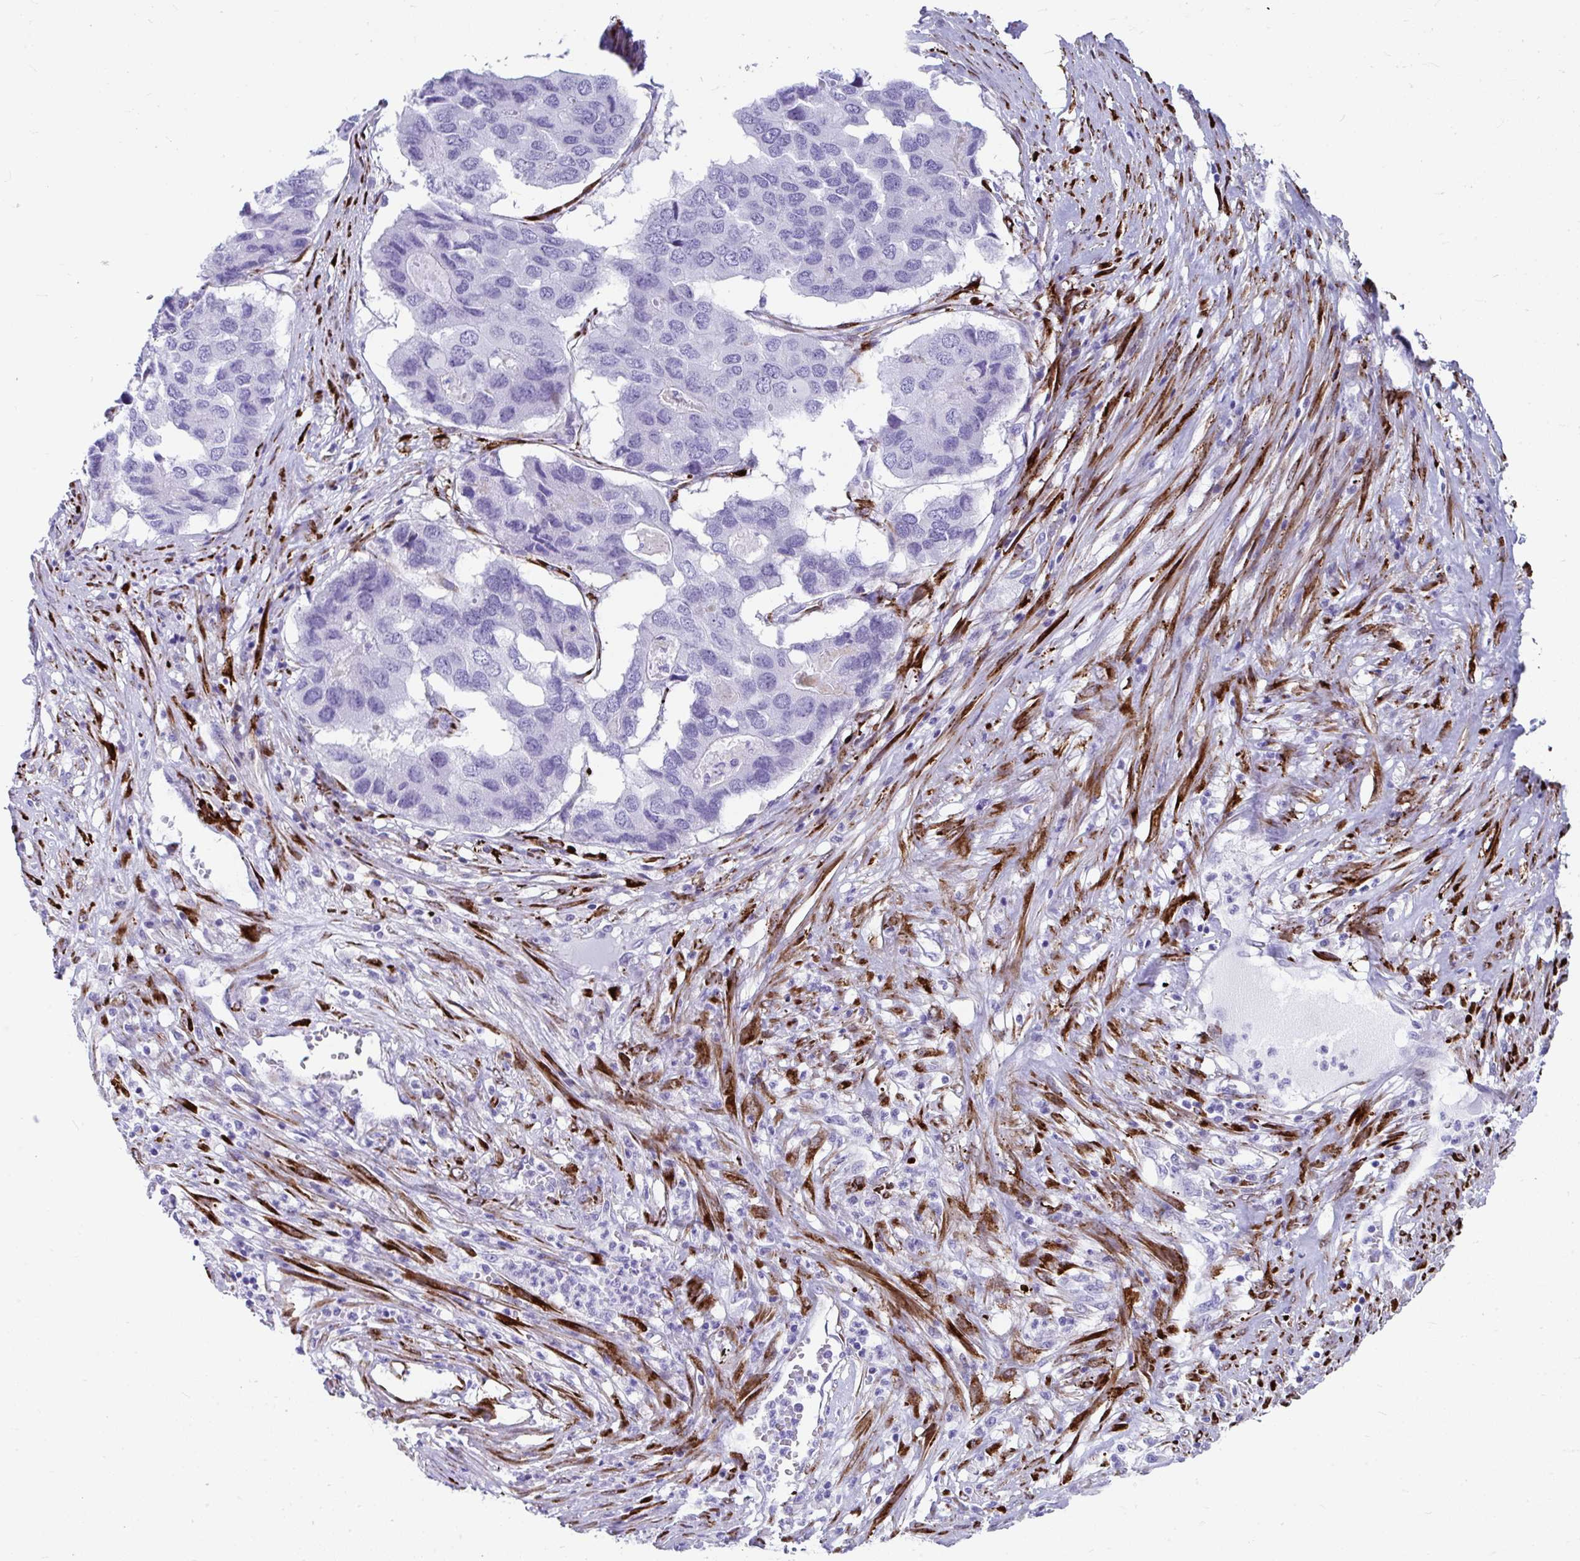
{"staining": {"intensity": "negative", "quantity": "none", "location": "none"}, "tissue": "pancreatic cancer", "cell_type": "Tumor cells", "image_type": "cancer", "snomed": [{"axis": "morphology", "description": "Adenocarcinoma, NOS"}, {"axis": "topography", "description": "Pancreas"}], "caption": "Histopathology image shows no significant protein positivity in tumor cells of pancreatic cancer (adenocarcinoma).", "gene": "GRXCR2", "patient": {"sex": "male", "age": 50}}